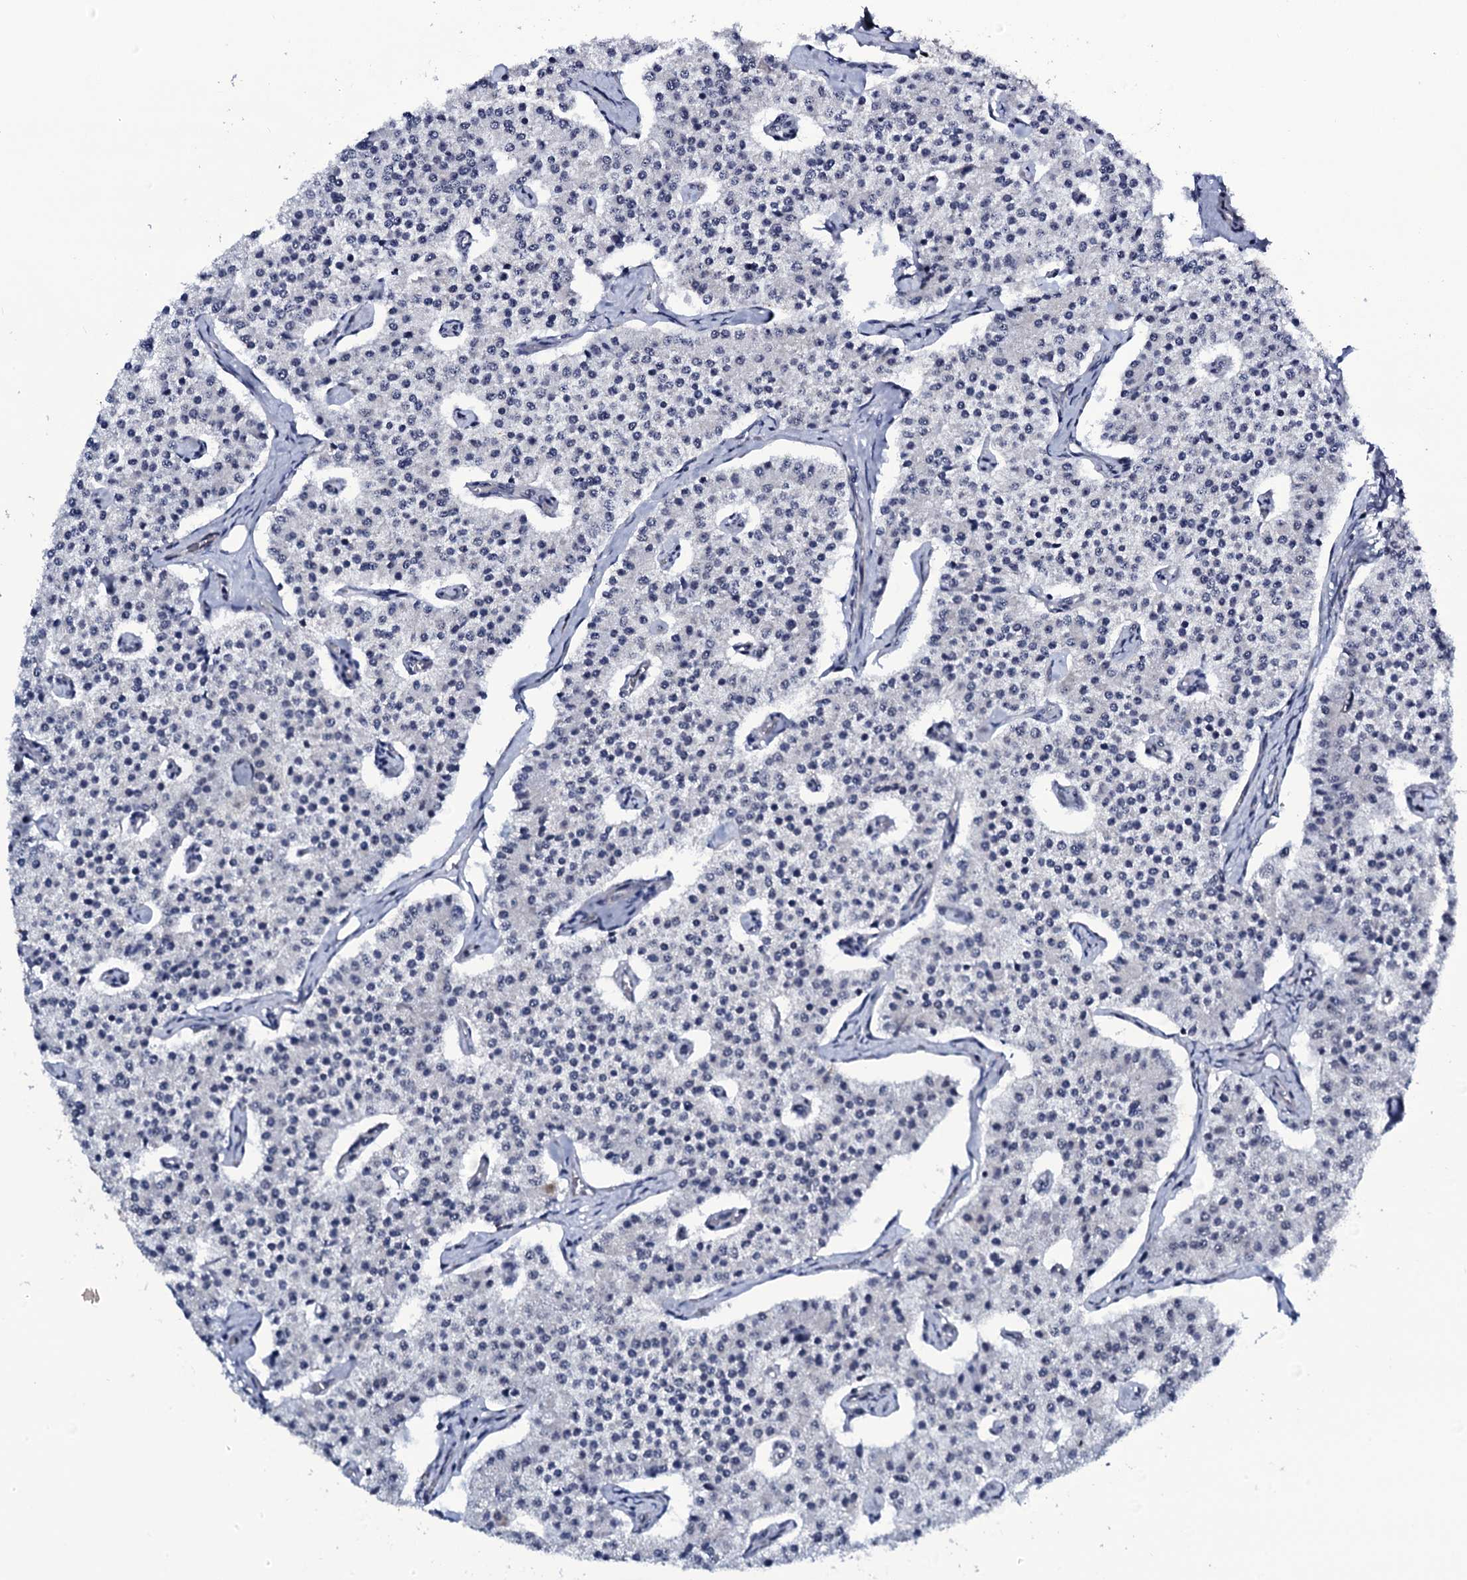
{"staining": {"intensity": "negative", "quantity": "none", "location": "none"}, "tissue": "carcinoid", "cell_type": "Tumor cells", "image_type": "cancer", "snomed": [{"axis": "morphology", "description": "Carcinoid, malignant, NOS"}, {"axis": "topography", "description": "Colon"}], "caption": "This histopathology image is of malignant carcinoid stained with IHC to label a protein in brown with the nuclei are counter-stained blue. There is no positivity in tumor cells.", "gene": "CWC15", "patient": {"sex": "female", "age": 52}}